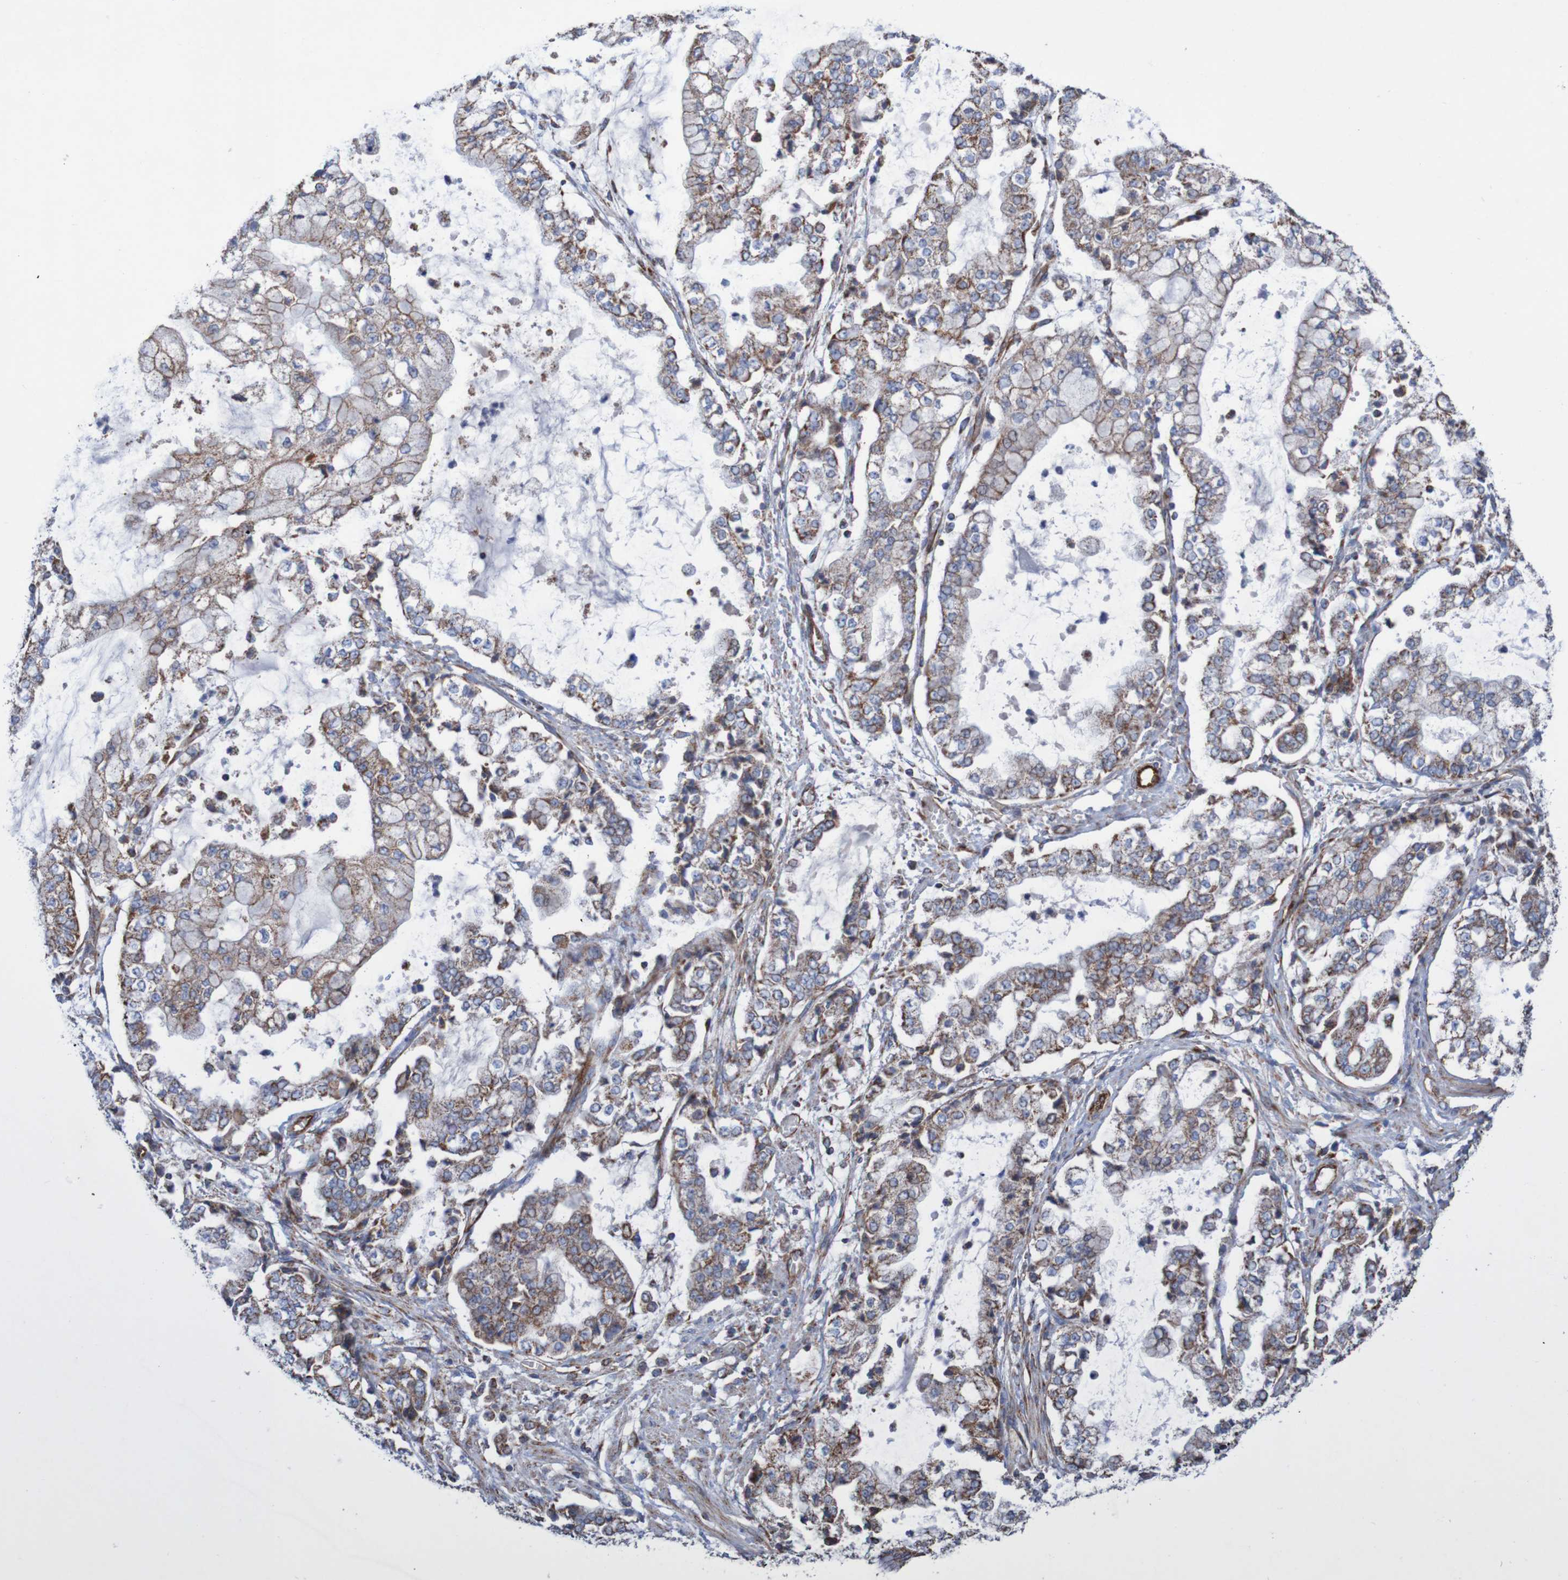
{"staining": {"intensity": "moderate", "quantity": ">75%", "location": "cytoplasmic/membranous"}, "tissue": "stomach cancer", "cell_type": "Tumor cells", "image_type": "cancer", "snomed": [{"axis": "morphology", "description": "Adenocarcinoma, NOS"}, {"axis": "topography", "description": "Stomach"}], "caption": "A micrograph of stomach cancer stained for a protein displays moderate cytoplasmic/membranous brown staining in tumor cells.", "gene": "MMEL1", "patient": {"sex": "male", "age": 76}}